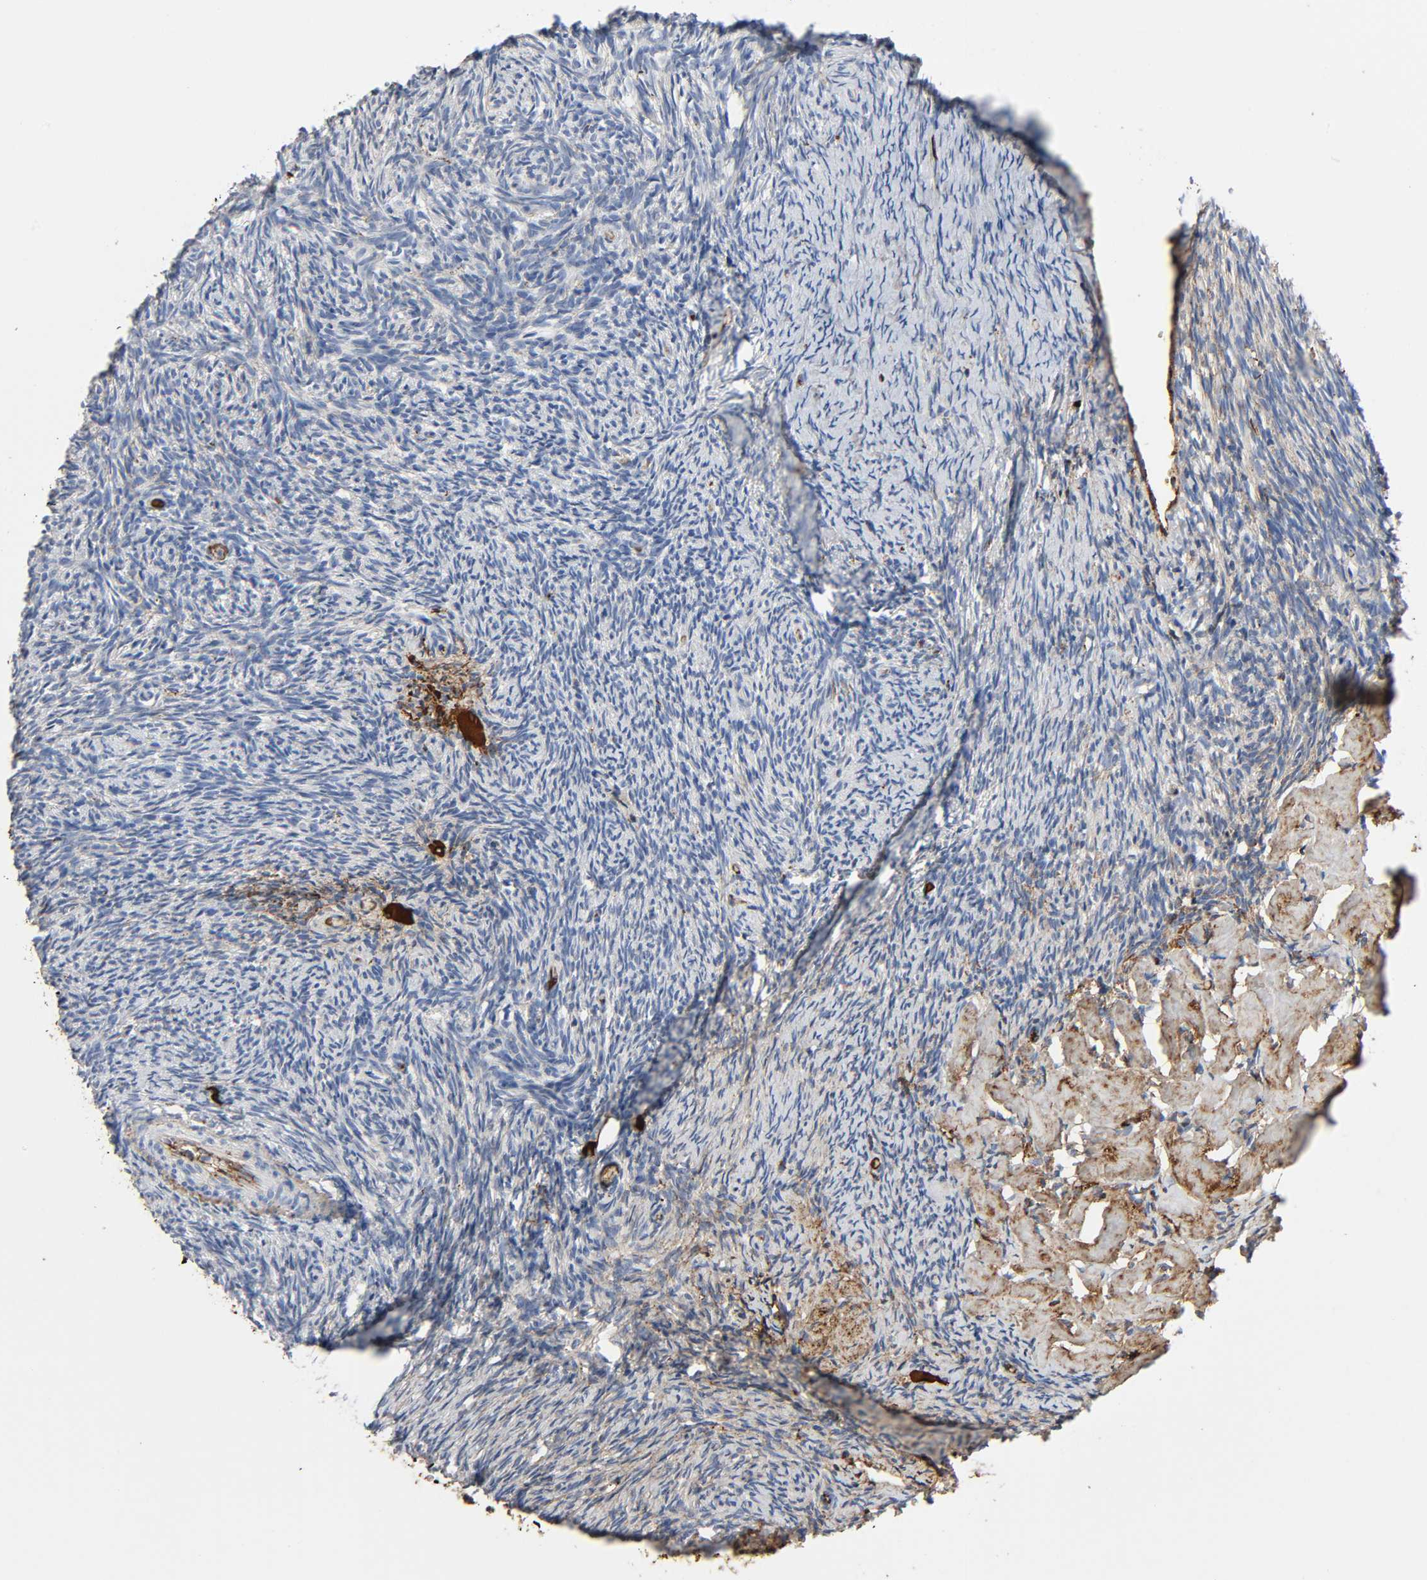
{"staining": {"intensity": "moderate", "quantity": "25%-75%", "location": "cytoplasmic/membranous"}, "tissue": "ovary", "cell_type": "Follicle cells", "image_type": "normal", "snomed": [{"axis": "morphology", "description": "Normal tissue, NOS"}, {"axis": "topography", "description": "Ovary"}], "caption": "Brown immunohistochemical staining in unremarkable ovary shows moderate cytoplasmic/membranous staining in approximately 25%-75% of follicle cells.", "gene": "C3", "patient": {"sex": "female", "age": 60}}